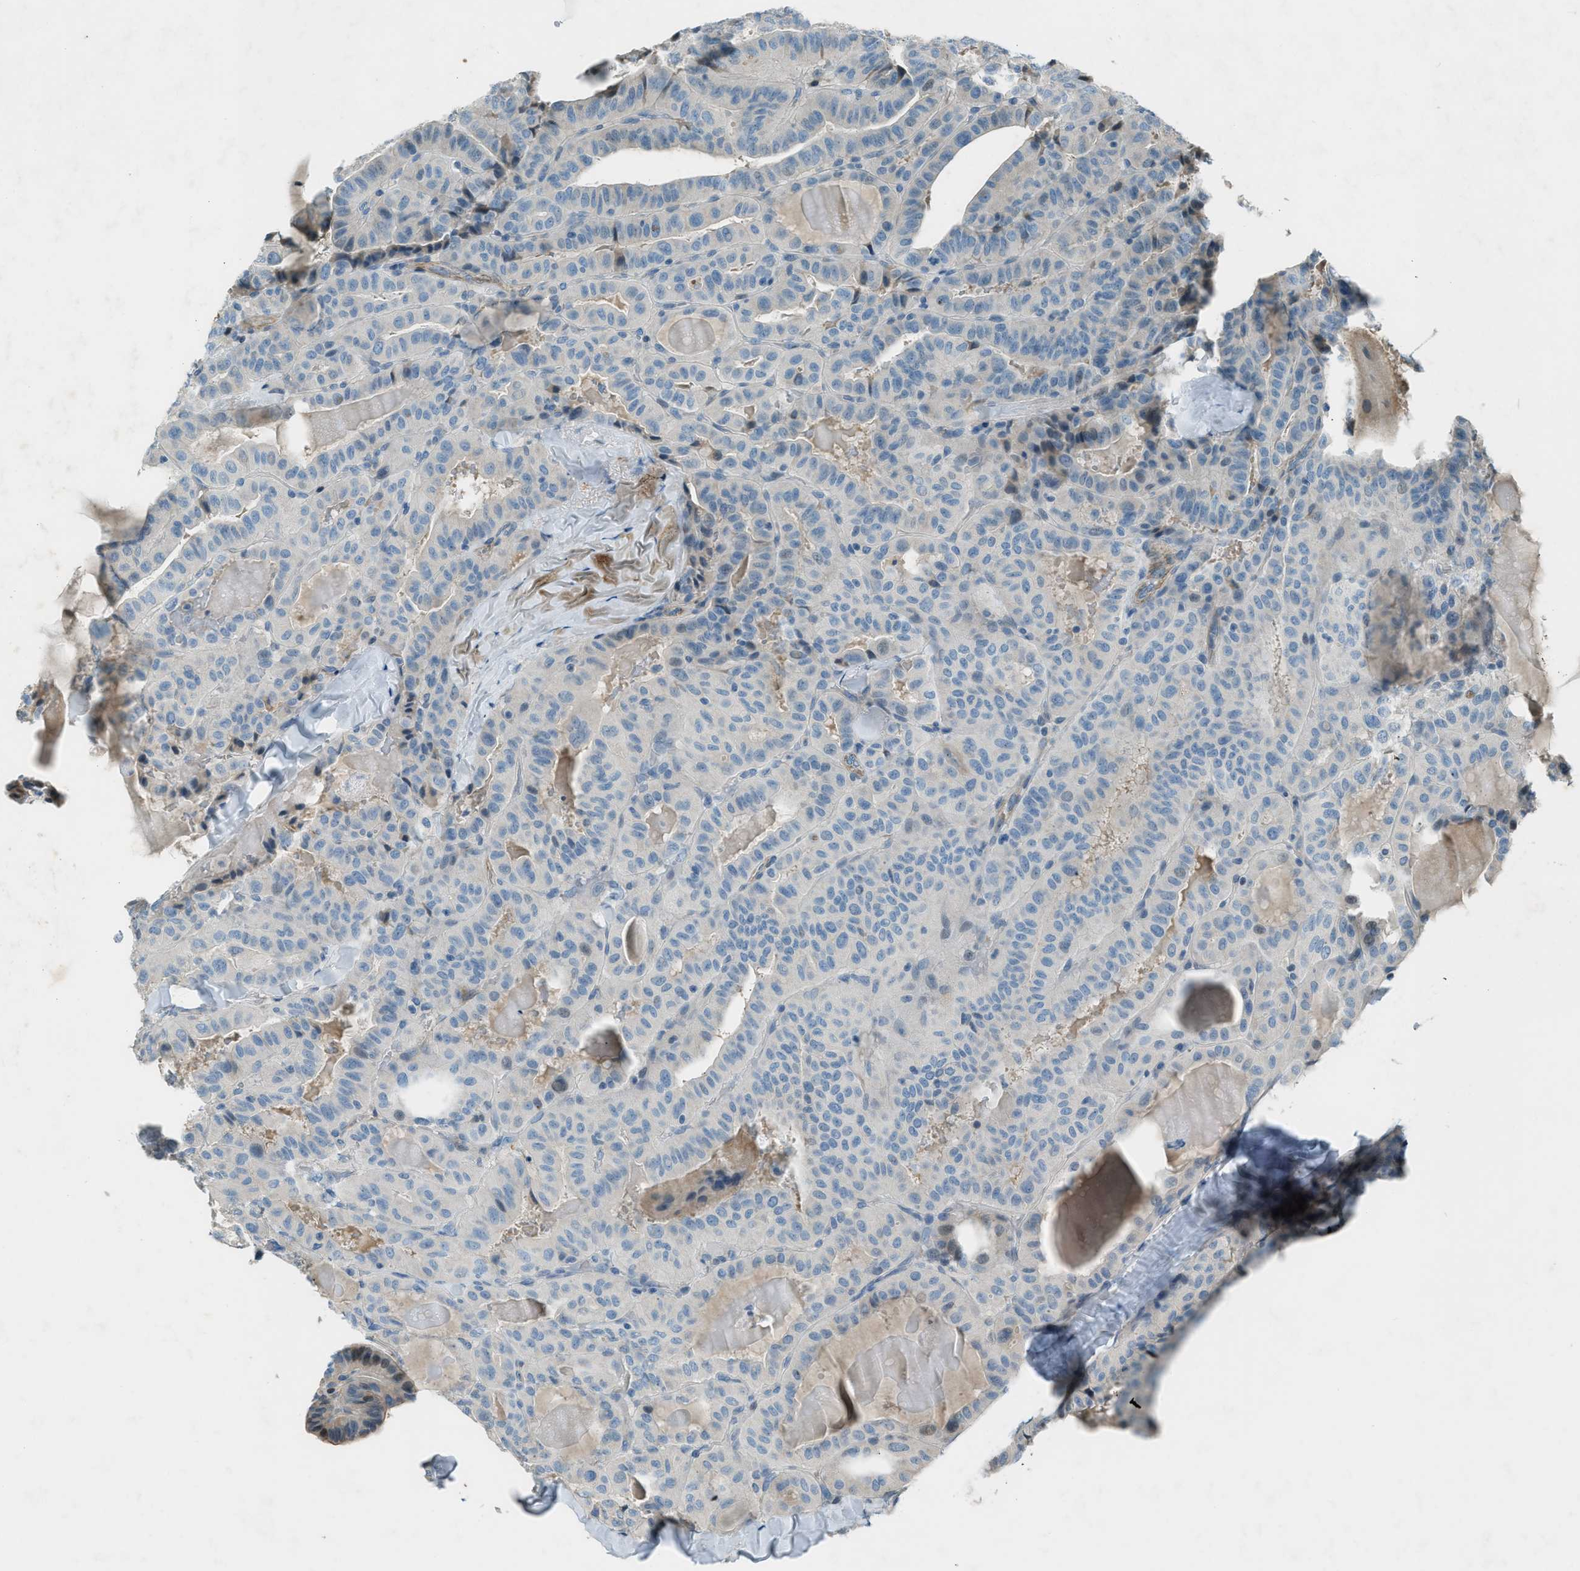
{"staining": {"intensity": "negative", "quantity": "none", "location": "none"}, "tissue": "thyroid cancer", "cell_type": "Tumor cells", "image_type": "cancer", "snomed": [{"axis": "morphology", "description": "Papillary adenocarcinoma, NOS"}, {"axis": "topography", "description": "Thyroid gland"}], "caption": "DAB immunohistochemical staining of thyroid cancer (papillary adenocarcinoma) shows no significant expression in tumor cells.", "gene": "FBLN2", "patient": {"sex": "male", "age": 77}}